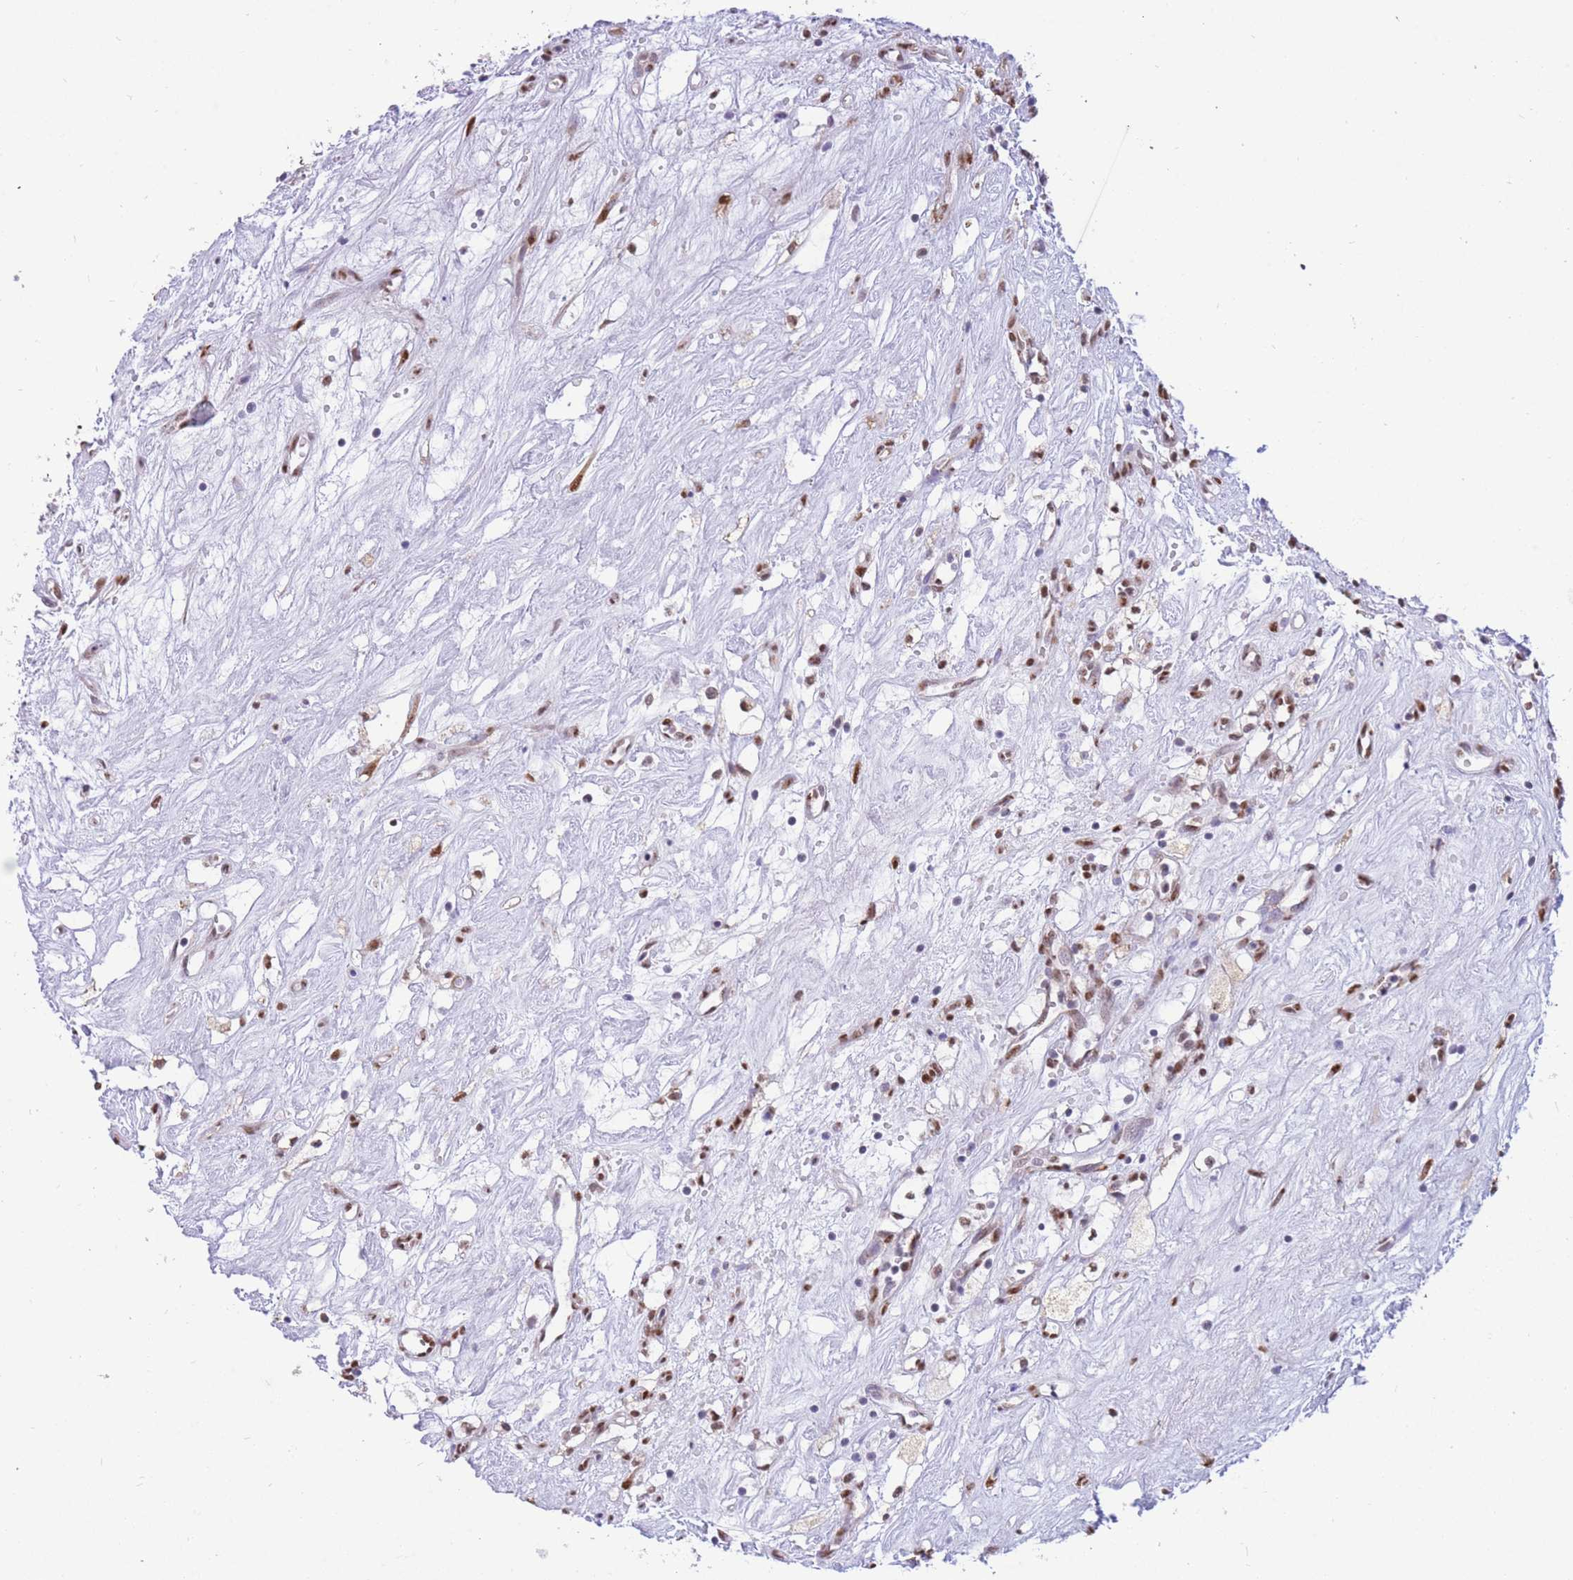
{"staining": {"intensity": "moderate", "quantity": ">75%", "location": "nuclear"}, "tissue": "renal cancer", "cell_type": "Tumor cells", "image_type": "cancer", "snomed": [{"axis": "morphology", "description": "Adenocarcinoma, NOS"}, {"axis": "topography", "description": "Kidney"}], "caption": "Immunohistochemistry (IHC) of human renal cancer (adenocarcinoma) reveals medium levels of moderate nuclear staining in about >75% of tumor cells.", "gene": "FAM153A", "patient": {"sex": "male", "age": 59}}